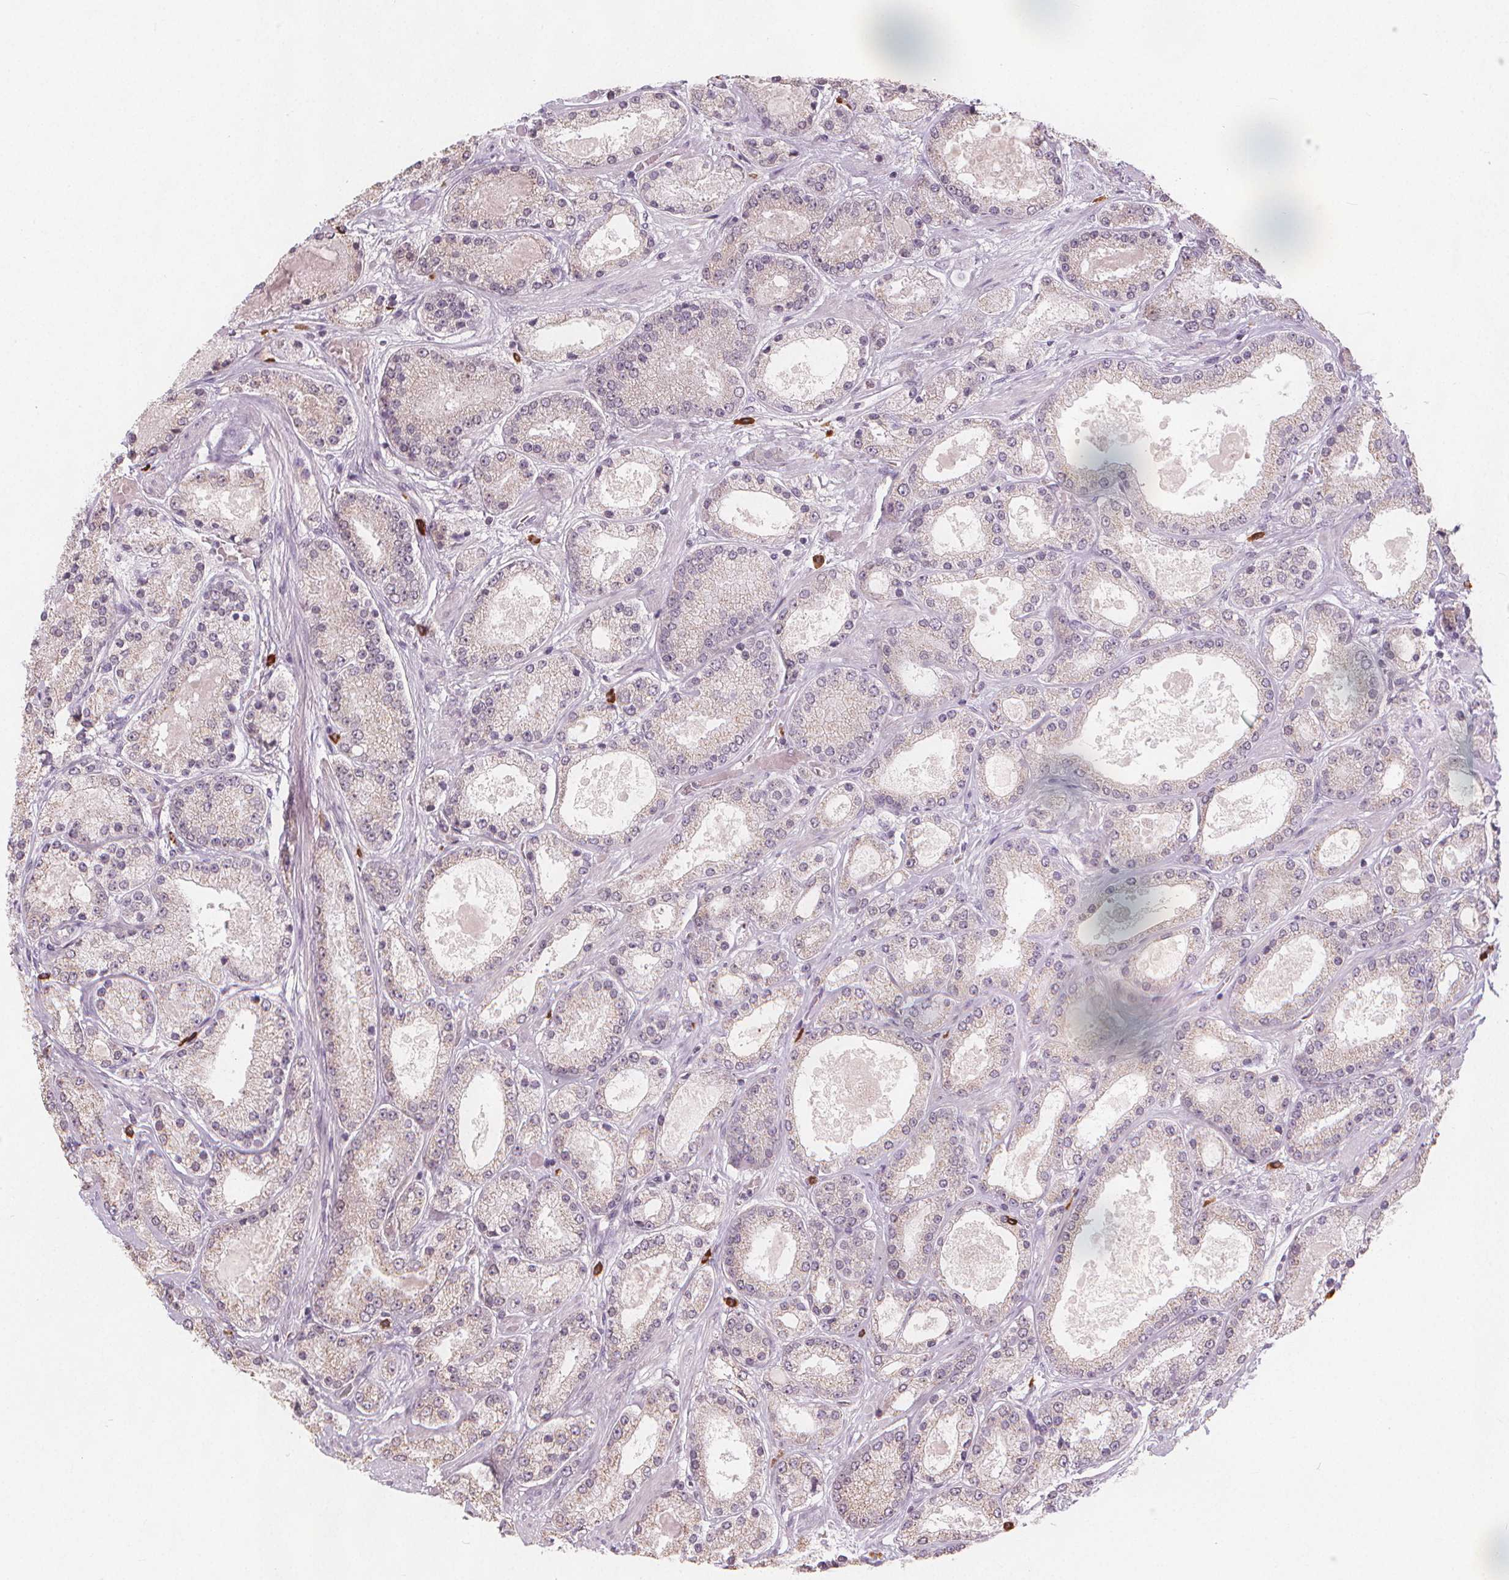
{"staining": {"intensity": "negative", "quantity": "none", "location": "none"}, "tissue": "prostate cancer", "cell_type": "Tumor cells", "image_type": "cancer", "snomed": [{"axis": "morphology", "description": "Adenocarcinoma, High grade"}, {"axis": "topography", "description": "Prostate"}], "caption": "An immunohistochemistry photomicrograph of high-grade adenocarcinoma (prostate) is shown. There is no staining in tumor cells of high-grade adenocarcinoma (prostate).", "gene": "TIPIN", "patient": {"sex": "male", "age": 67}}